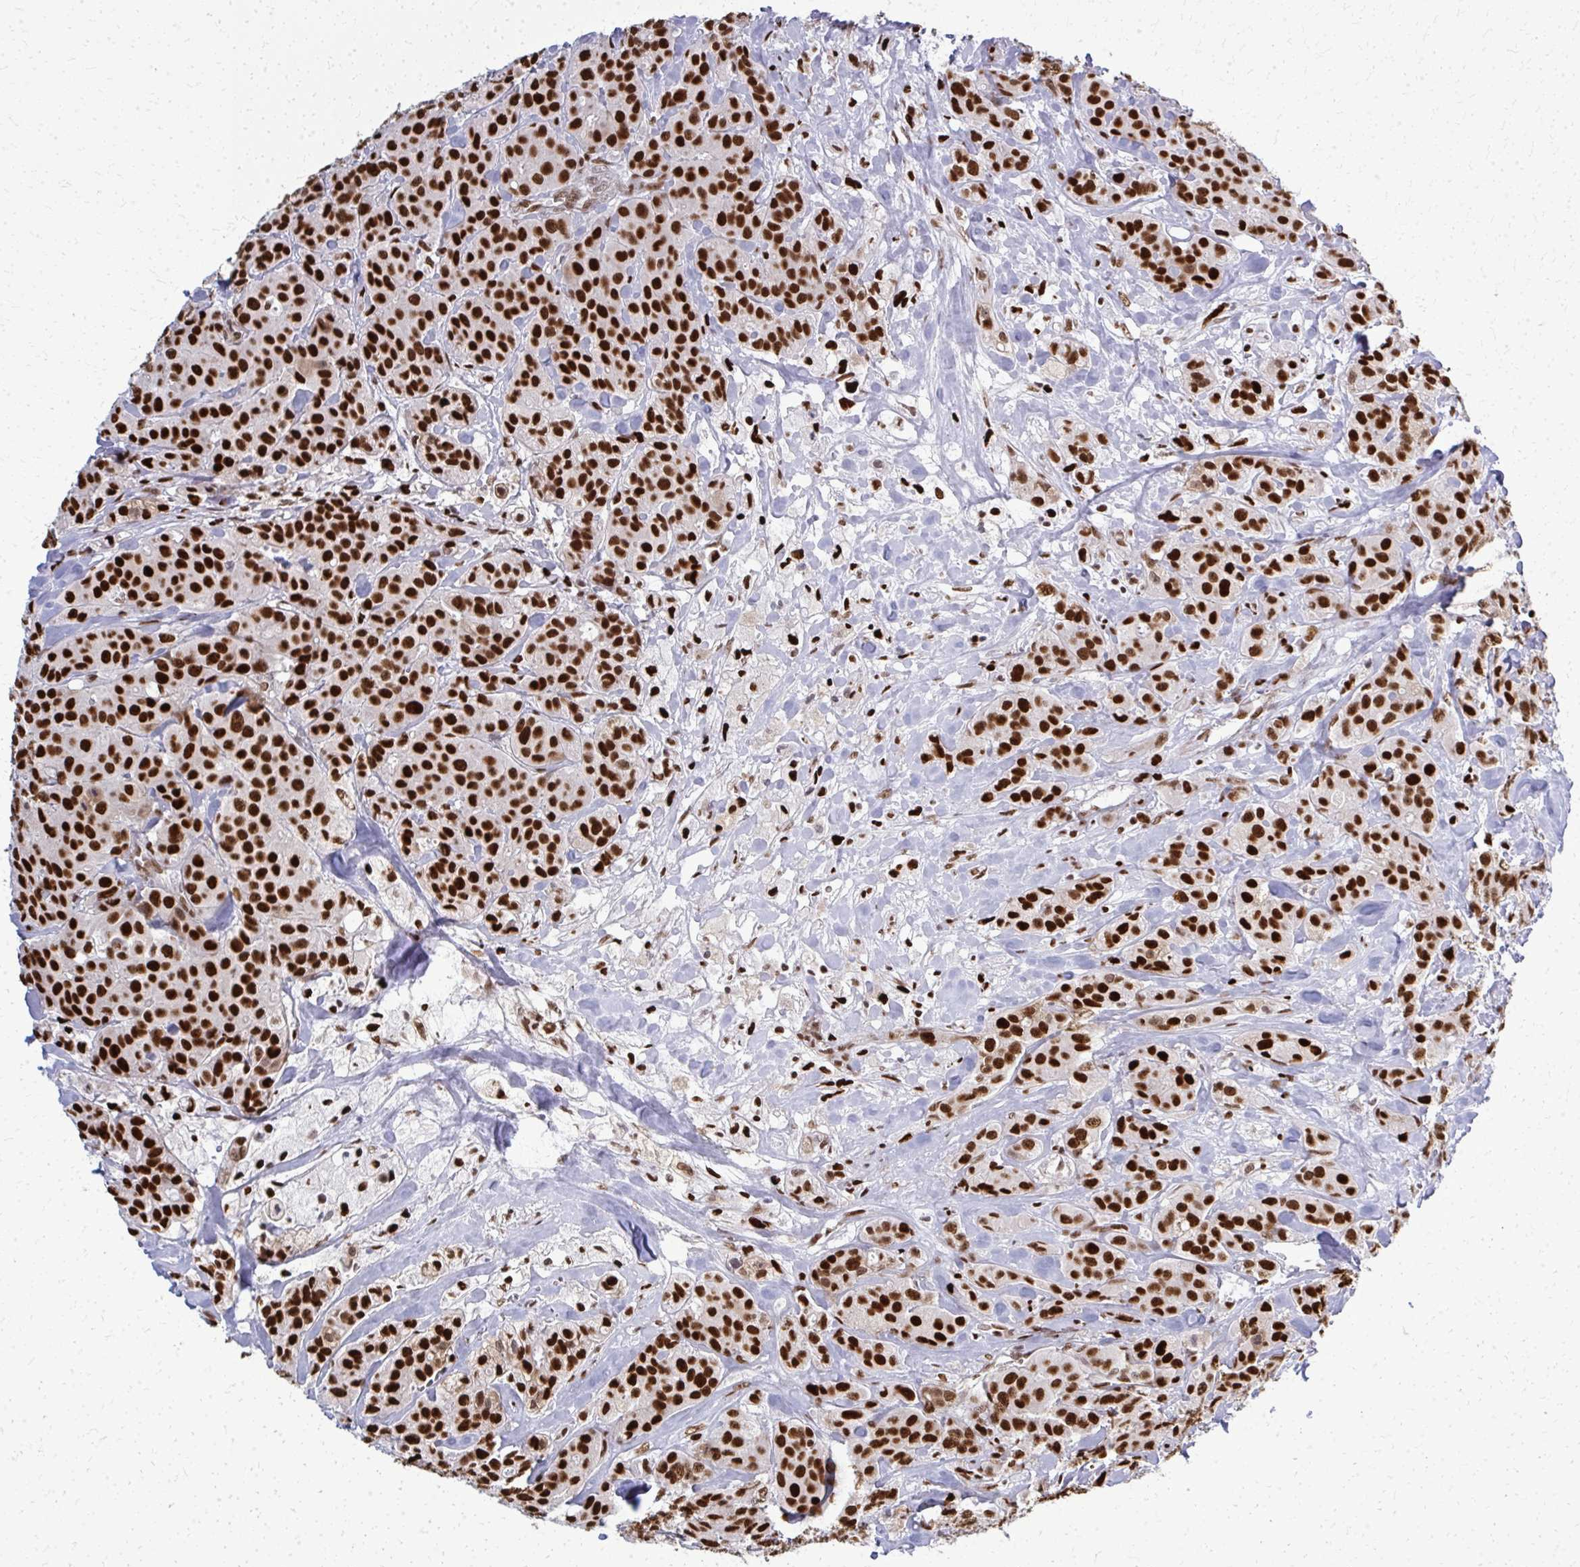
{"staining": {"intensity": "strong", "quantity": ">75%", "location": "nuclear"}, "tissue": "breast cancer", "cell_type": "Tumor cells", "image_type": "cancer", "snomed": [{"axis": "morphology", "description": "Normal tissue, NOS"}, {"axis": "morphology", "description": "Duct carcinoma"}, {"axis": "topography", "description": "Breast"}], "caption": "Brown immunohistochemical staining in invasive ductal carcinoma (breast) shows strong nuclear staining in approximately >75% of tumor cells.", "gene": "ZNF559", "patient": {"sex": "female", "age": 43}}